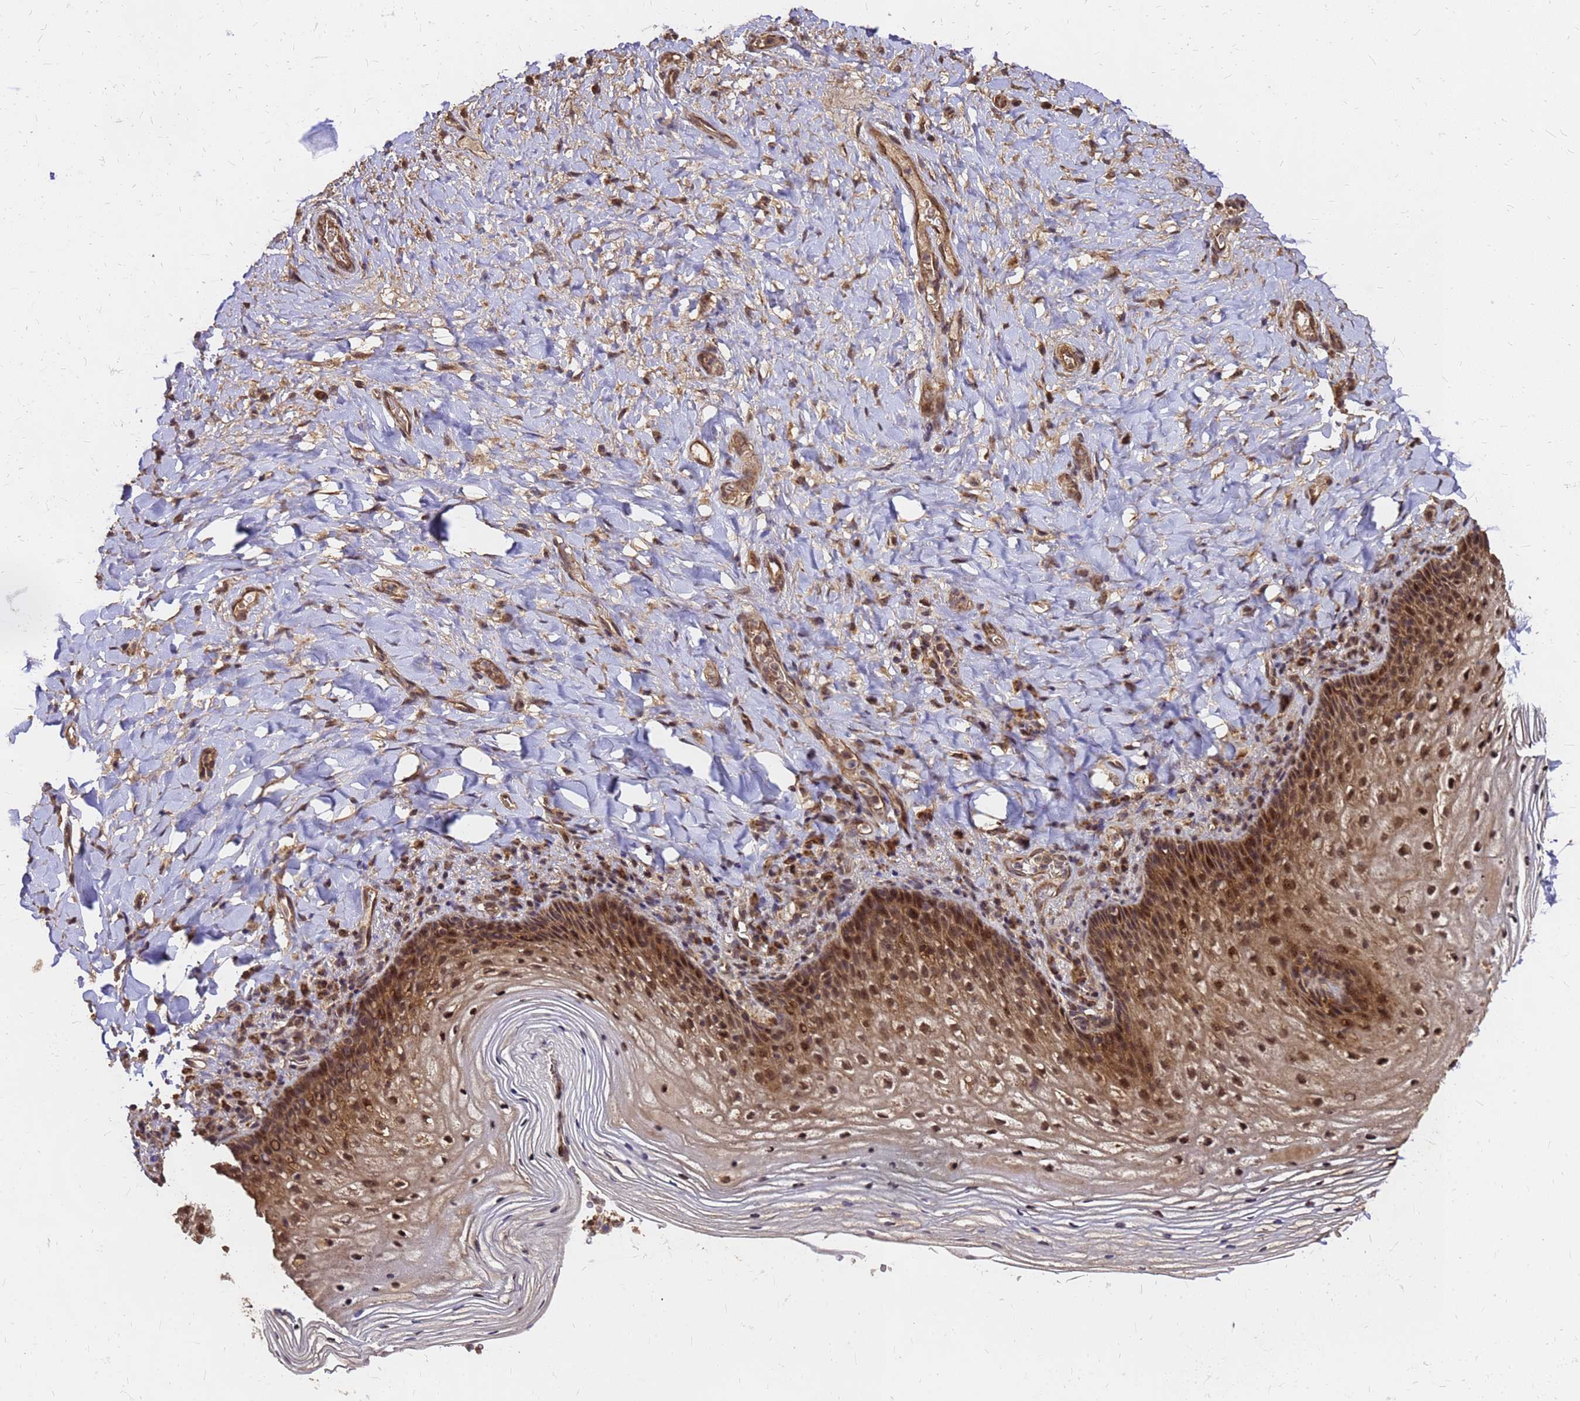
{"staining": {"intensity": "strong", "quantity": "25%-75%", "location": "cytoplasmic/membranous,nuclear"}, "tissue": "vagina", "cell_type": "Squamous epithelial cells", "image_type": "normal", "snomed": [{"axis": "morphology", "description": "Normal tissue, NOS"}, {"axis": "topography", "description": "Vagina"}], "caption": "Vagina stained with a brown dye displays strong cytoplasmic/membranous,nuclear positive positivity in approximately 25%-75% of squamous epithelial cells.", "gene": "GPATCH8", "patient": {"sex": "female", "age": 60}}